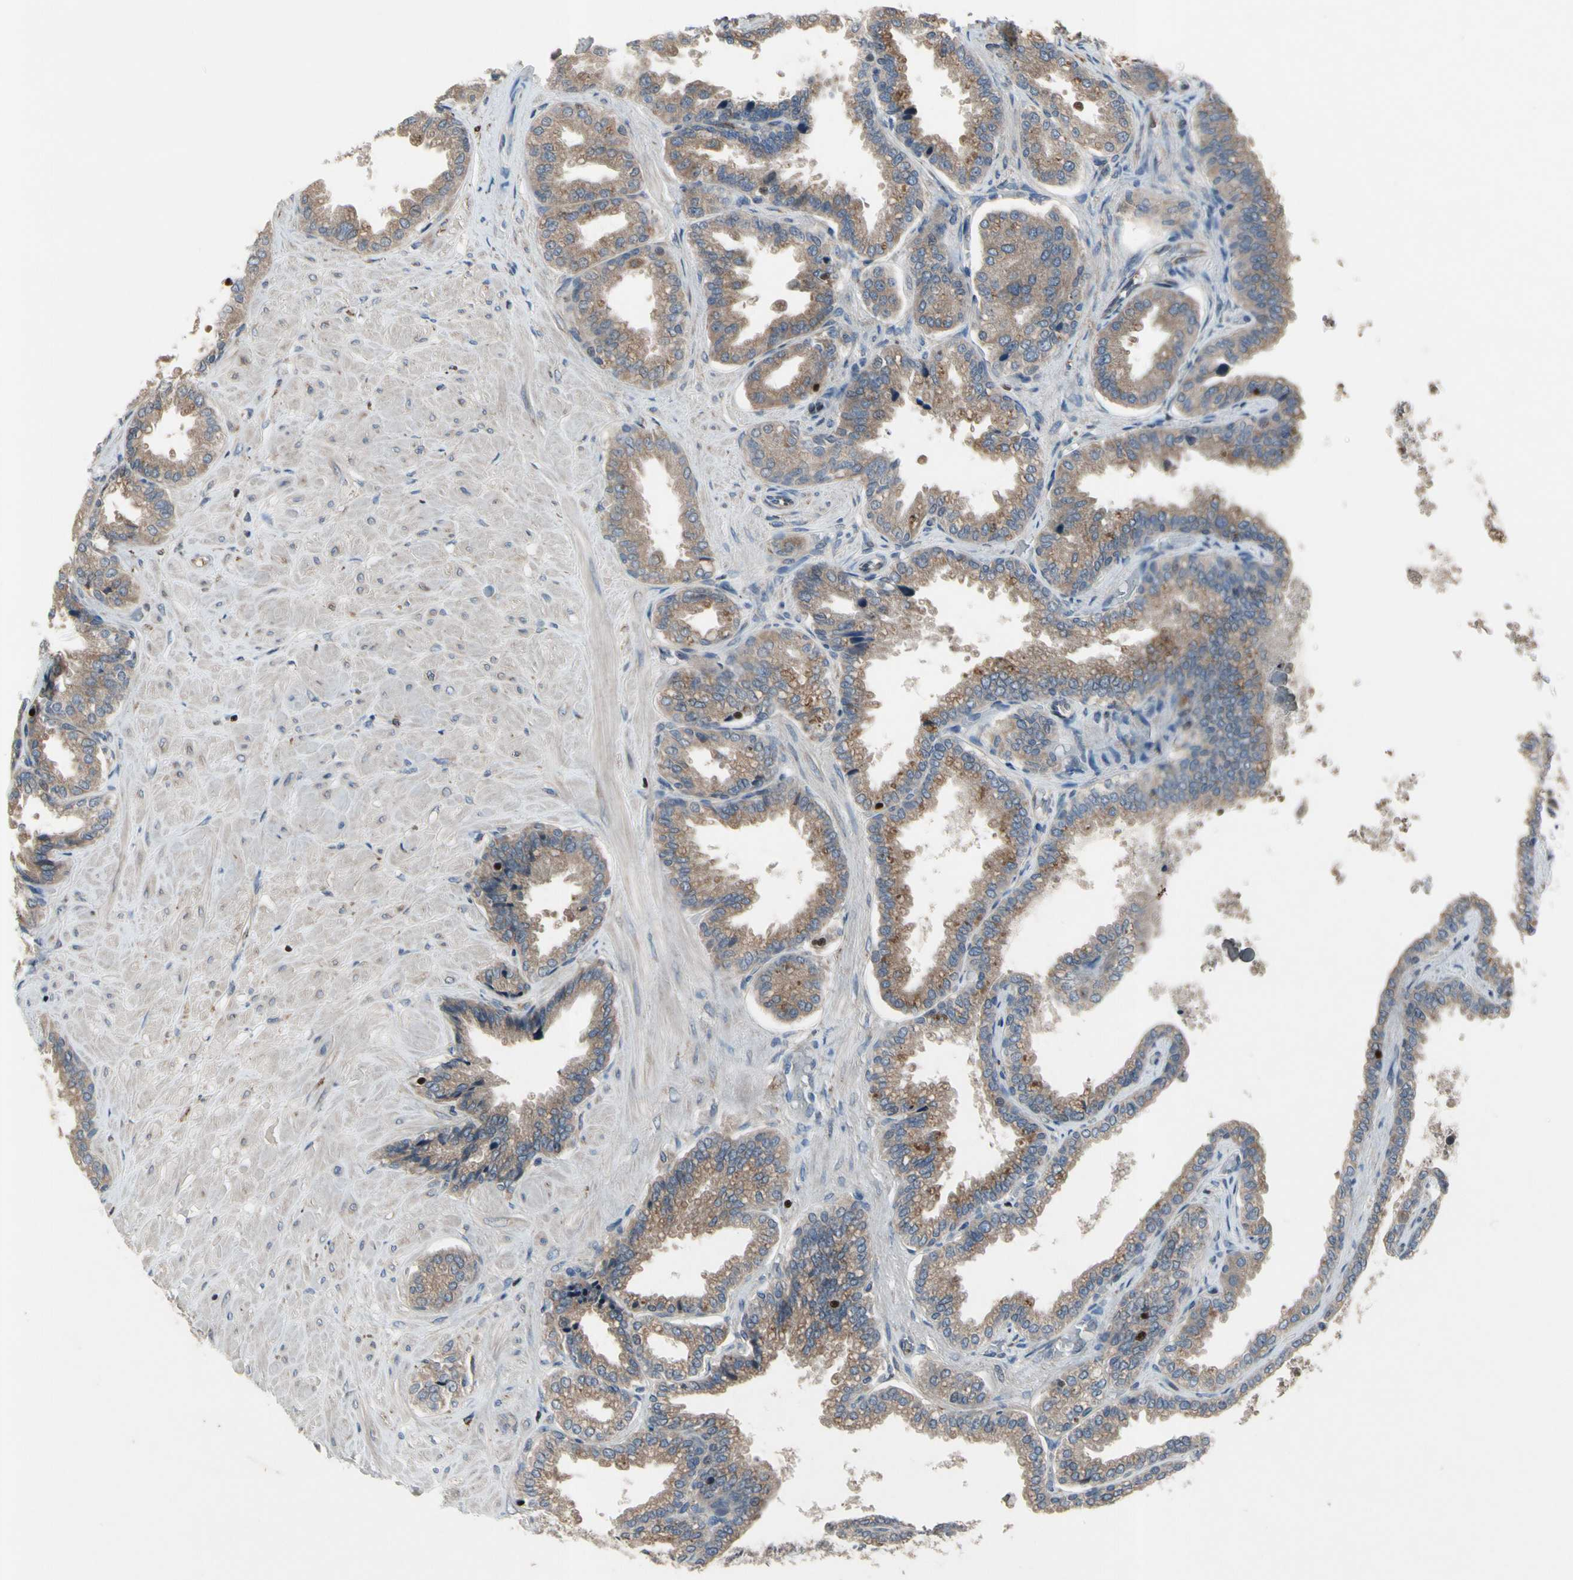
{"staining": {"intensity": "weak", "quantity": ">75%", "location": "cytoplasmic/membranous"}, "tissue": "seminal vesicle", "cell_type": "Glandular cells", "image_type": "normal", "snomed": [{"axis": "morphology", "description": "Normal tissue, NOS"}, {"axis": "topography", "description": "Seminal veicle"}], "caption": "This histopathology image demonstrates normal seminal vesicle stained with immunohistochemistry to label a protein in brown. The cytoplasmic/membranous of glandular cells show weak positivity for the protein. Nuclei are counter-stained blue.", "gene": "TBX21", "patient": {"sex": "male", "age": 46}}